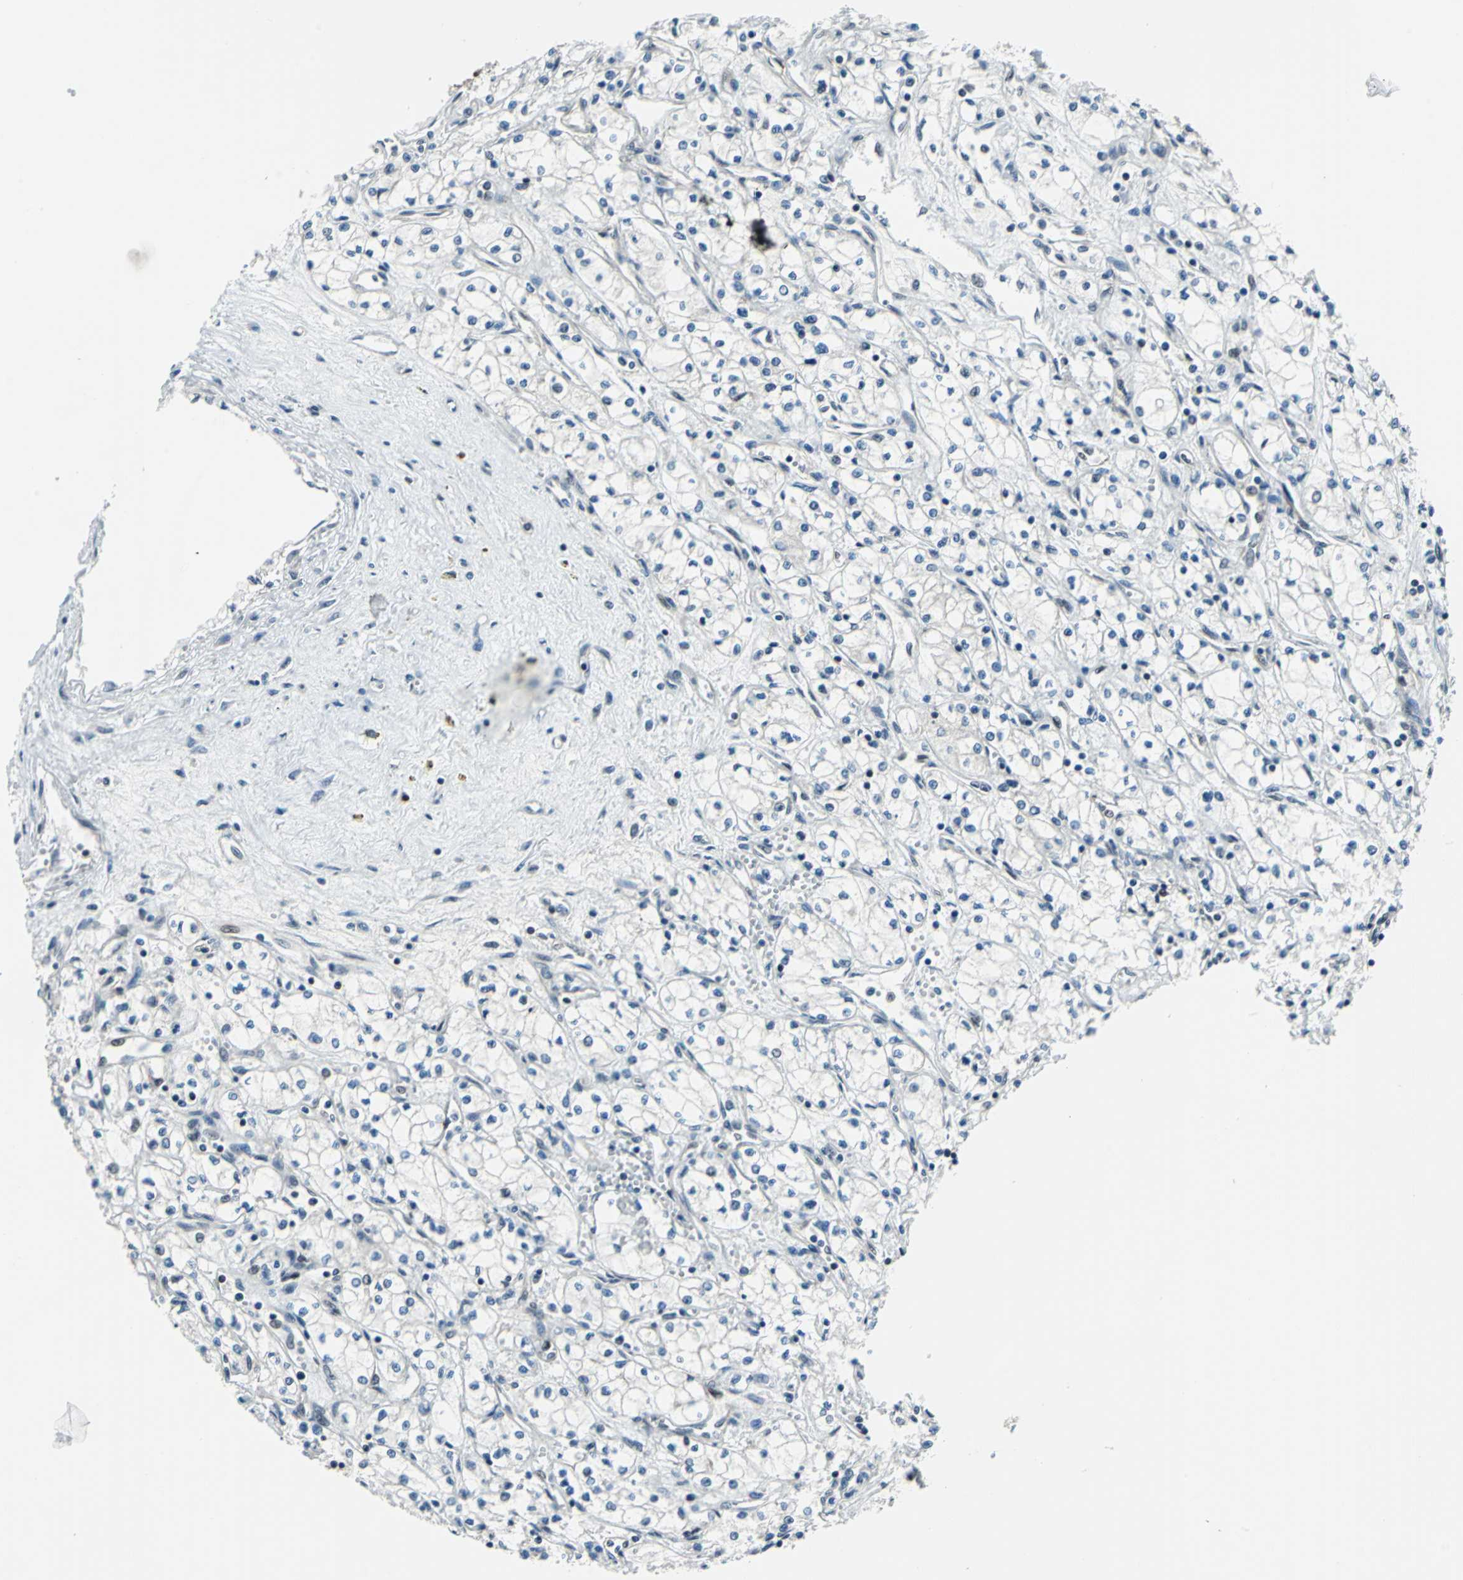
{"staining": {"intensity": "negative", "quantity": "none", "location": "none"}, "tissue": "renal cancer", "cell_type": "Tumor cells", "image_type": "cancer", "snomed": [{"axis": "morphology", "description": "Normal tissue, NOS"}, {"axis": "morphology", "description": "Adenocarcinoma, NOS"}, {"axis": "topography", "description": "Kidney"}], "caption": "Photomicrograph shows no protein positivity in tumor cells of renal adenocarcinoma tissue.", "gene": "POLR3K", "patient": {"sex": "male", "age": 59}}